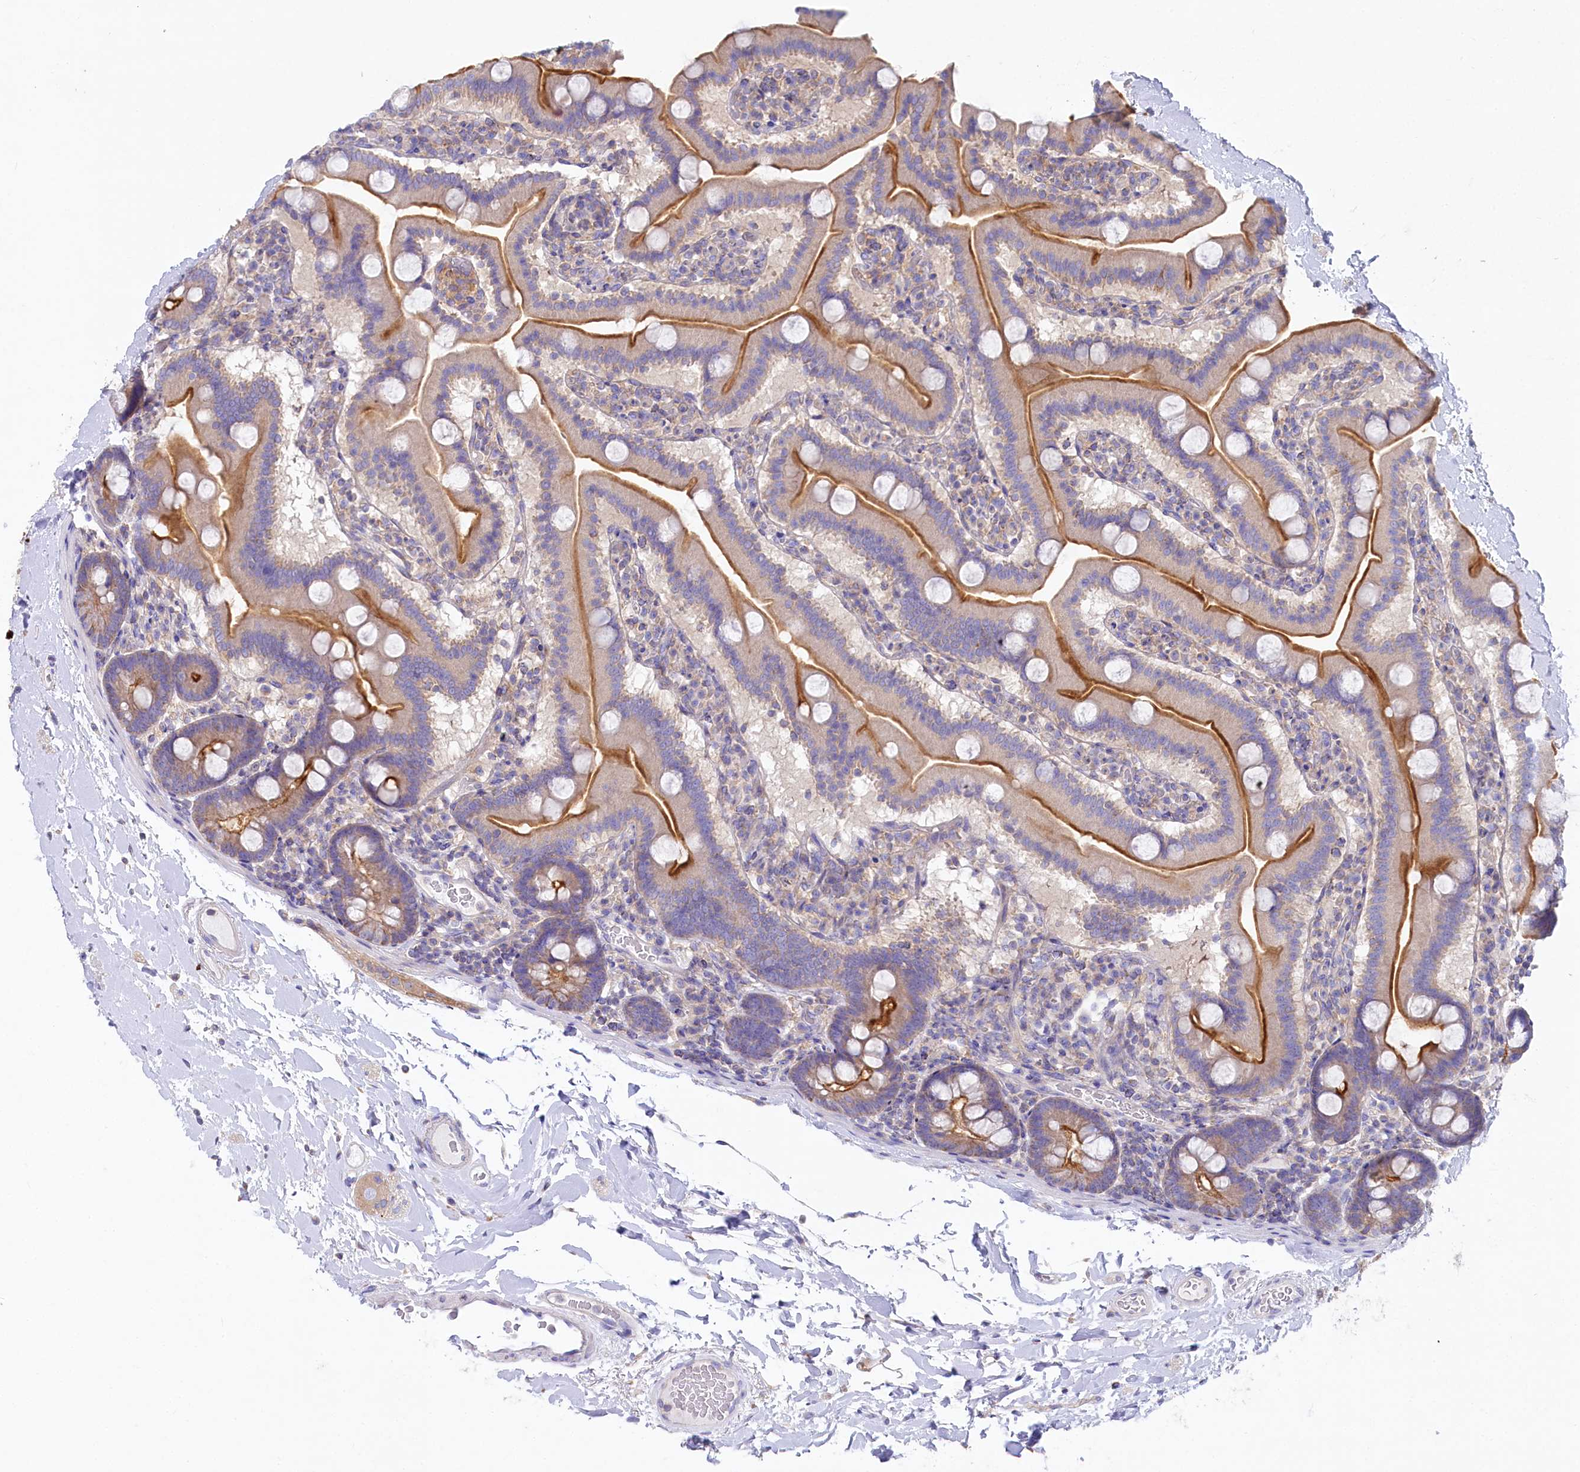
{"staining": {"intensity": "strong", "quantity": "25%-75%", "location": "cytoplasmic/membranous"}, "tissue": "duodenum", "cell_type": "Glandular cells", "image_type": "normal", "snomed": [{"axis": "morphology", "description": "Normal tissue, NOS"}, {"axis": "topography", "description": "Duodenum"}], "caption": "Immunohistochemical staining of unremarkable human duodenum reveals strong cytoplasmic/membranous protein positivity in about 25%-75% of glandular cells. The protein is shown in brown color, while the nuclei are stained blue.", "gene": "VPS26B", "patient": {"sex": "male", "age": 55}}